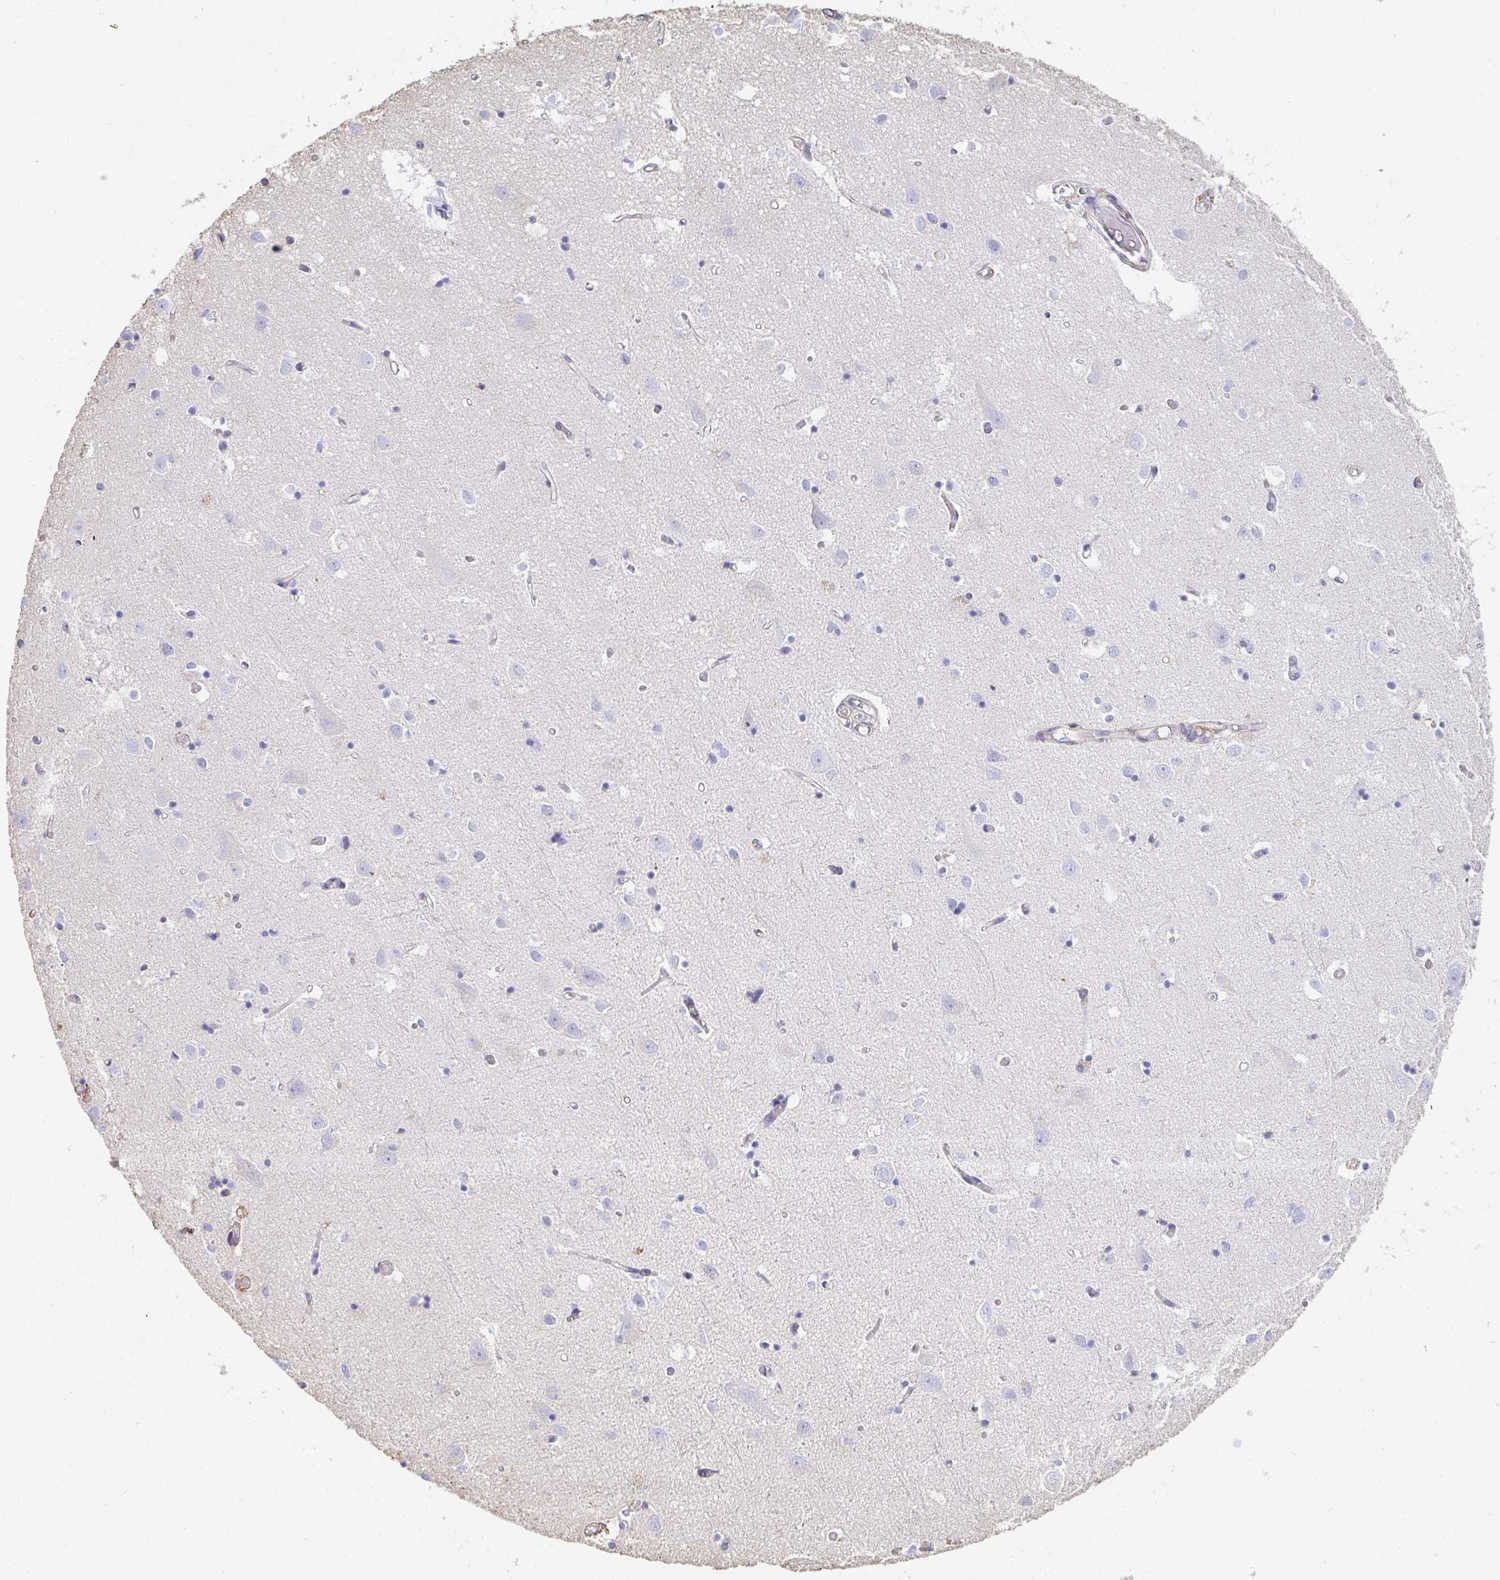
{"staining": {"intensity": "negative", "quantity": "none", "location": "none"}, "tissue": "cerebral cortex", "cell_type": "Endothelial cells", "image_type": "normal", "snomed": [{"axis": "morphology", "description": "Normal tissue, NOS"}, {"axis": "topography", "description": "Cerebral cortex"}], "caption": "Photomicrograph shows no protein positivity in endothelial cells of benign cerebral cortex.", "gene": "PTPN14", "patient": {"sex": "male", "age": 70}}